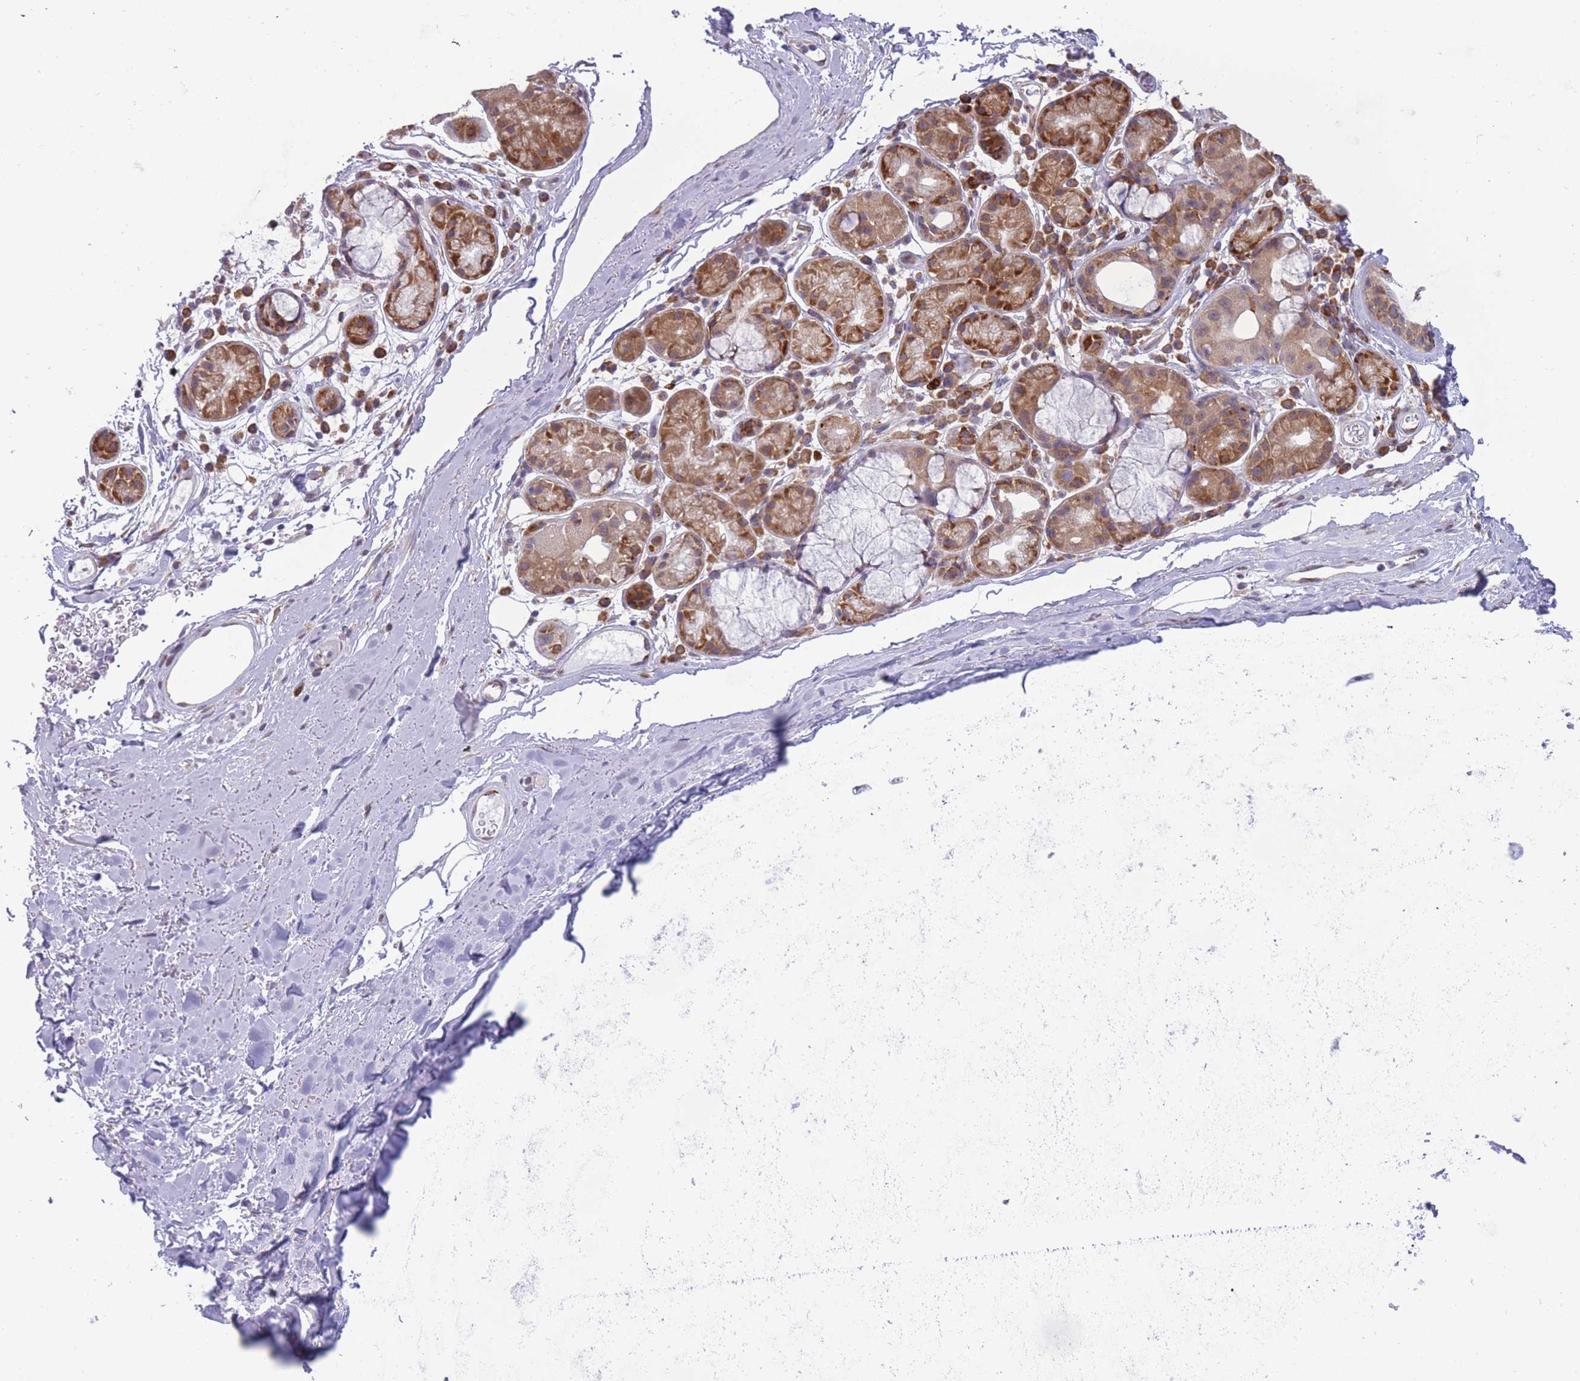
{"staining": {"intensity": "negative", "quantity": "none", "location": "none"}, "tissue": "adipose tissue", "cell_type": "Adipocytes", "image_type": "normal", "snomed": [{"axis": "morphology", "description": "Normal tissue, NOS"}, {"axis": "topography", "description": "Cartilage tissue"}], "caption": "An IHC micrograph of benign adipose tissue is shown. There is no staining in adipocytes of adipose tissue. Brightfield microscopy of IHC stained with DAB (3,3'-diaminobenzidine) (brown) and hematoxylin (blue), captured at high magnification.", "gene": "TMEM121", "patient": {"sex": "male", "age": 80}}